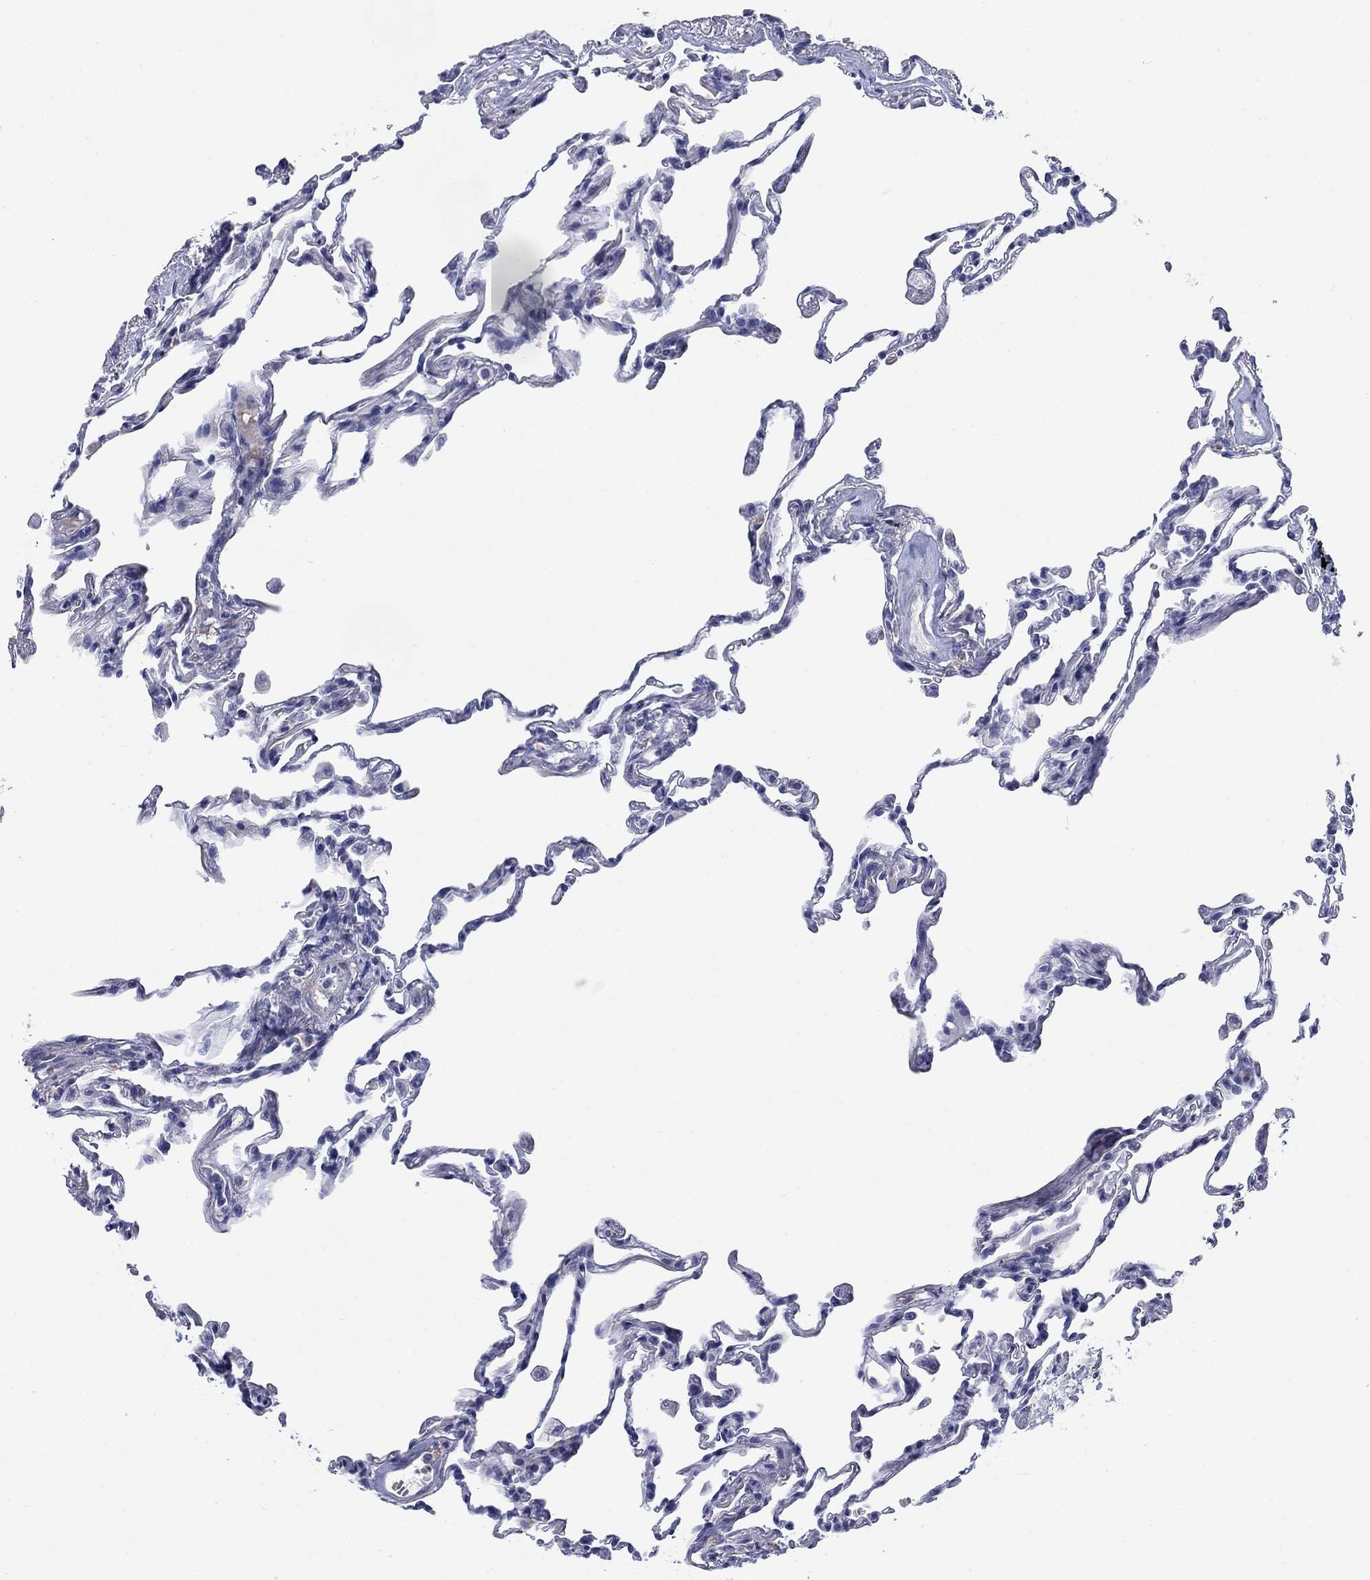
{"staining": {"intensity": "negative", "quantity": "none", "location": "none"}, "tissue": "lung", "cell_type": "Alveolar cells", "image_type": "normal", "snomed": [{"axis": "morphology", "description": "Normal tissue, NOS"}, {"axis": "topography", "description": "Lung"}], "caption": "The immunohistochemistry (IHC) micrograph has no significant expression in alveolar cells of lung. (Immunohistochemistry (ihc), brightfield microscopy, high magnification).", "gene": "PTPRZ1", "patient": {"sex": "female", "age": 57}}